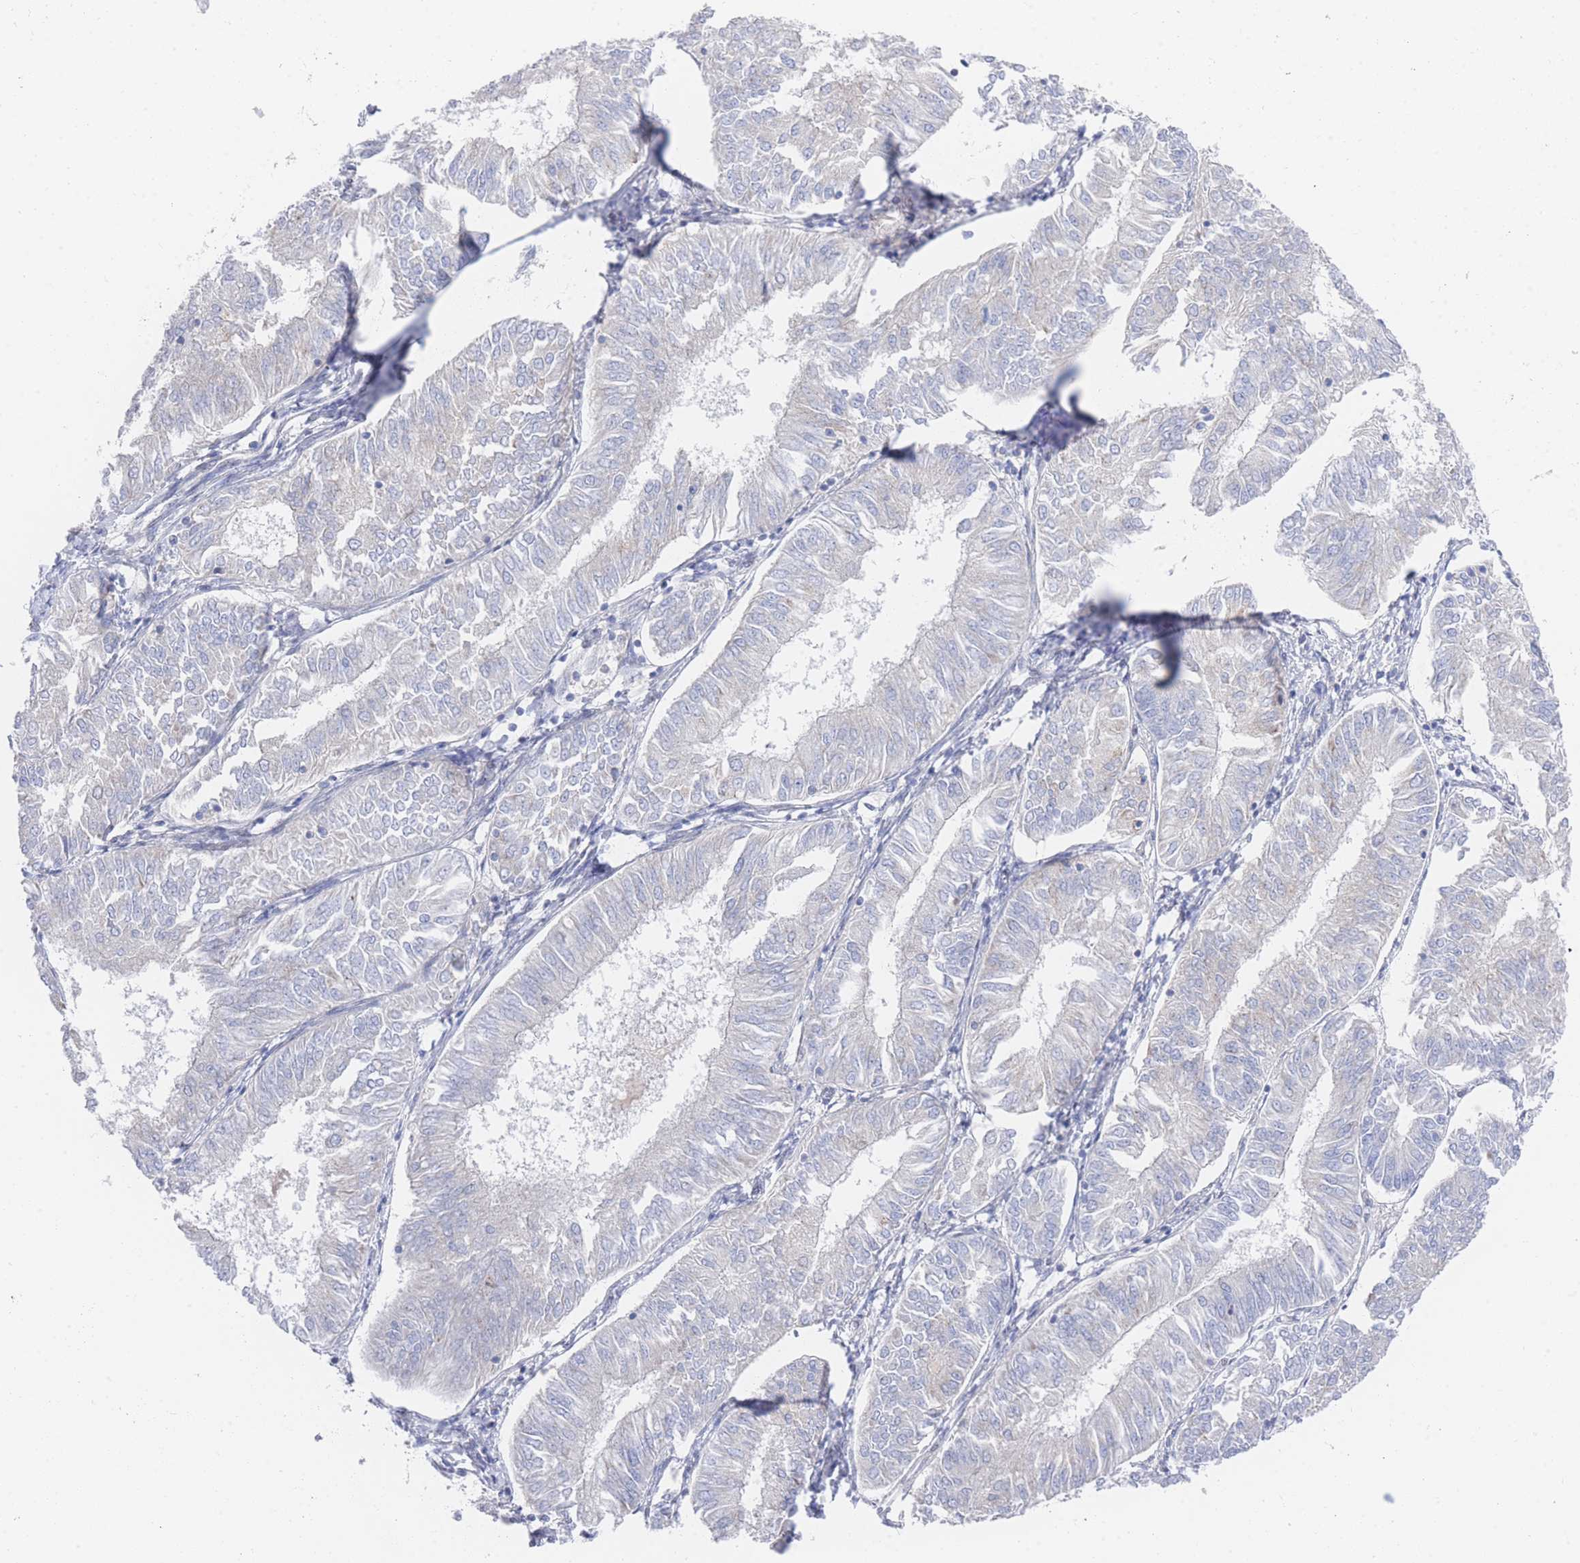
{"staining": {"intensity": "negative", "quantity": "none", "location": "none"}, "tissue": "endometrial cancer", "cell_type": "Tumor cells", "image_type": "cancer", "snomed": [{"axis": "morphology", "description": "Adenocarcinoma, NOS"}, {"axis": "topography", "description": "Endometrium"}], "caption": "An immunohistochemistry micrograph of endometrial cancer (adenocarcinoma) is shown. There is no staining in tumor cells of endometrial cancer (adenocarcinoma).", "gene": "ZNF142", "patient": {"sex": "female", "age": 58}}